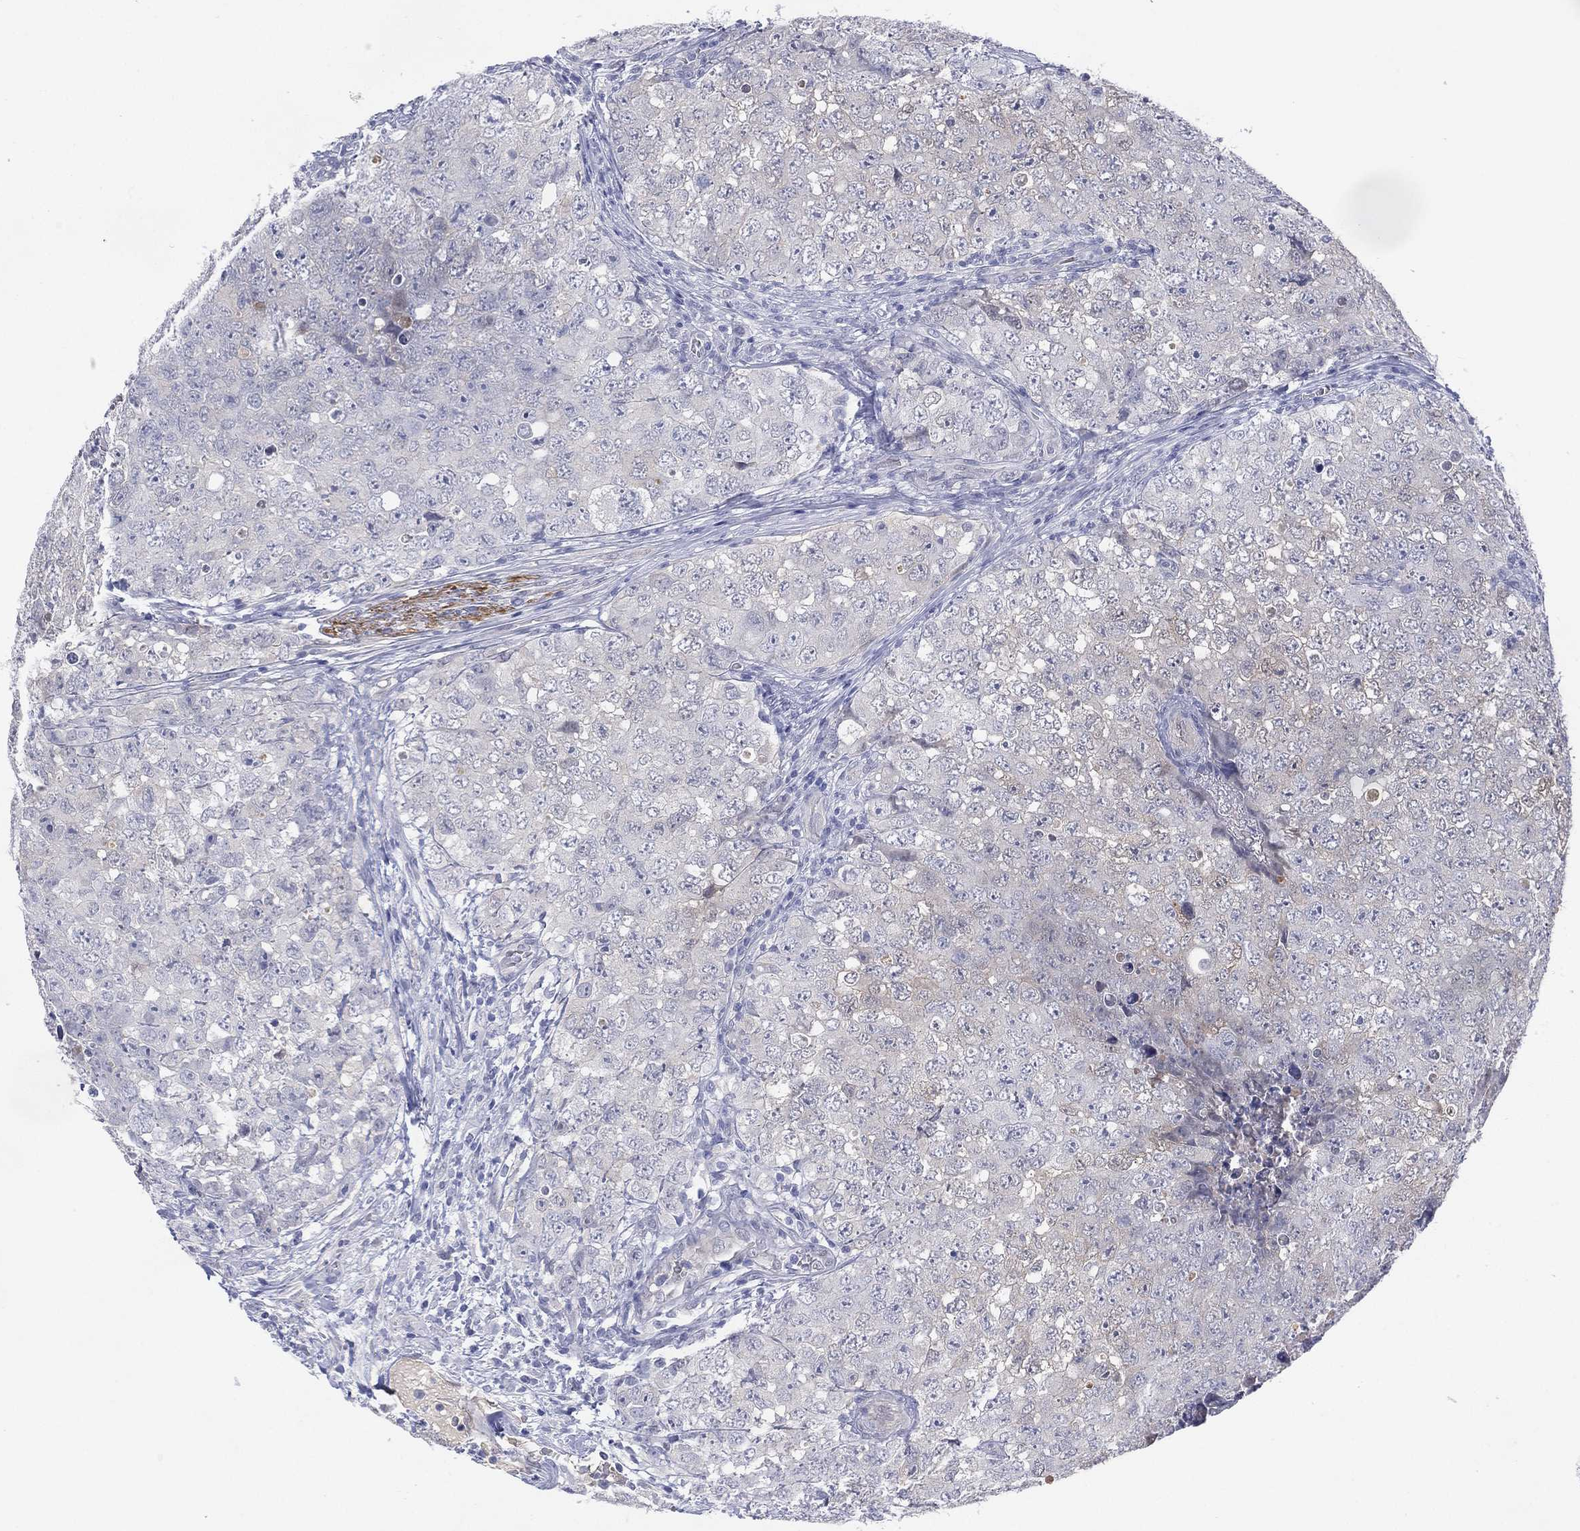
{"staining": {"intensity": "negative", "quantity": "none", "location": "none"}, "tissue": "testis cancer", "cell_type": "Tumor cells", "image_type": "cancer", "snomed": [{"axis": "morphology", "description": "Seminoma, NOS"}, {"axis": "topography", "description": "Testis"}], "caption": "This is a photomicrograph of IHC staining of testis seminoma, which shows no positivity in tumor cells. (DAB (3,3'-diaminobenzidine) immunohistochemistry with hematoxylin counter stain).", "gene": "DDAH1", "patient": {"sex": "male", "age": 34}}